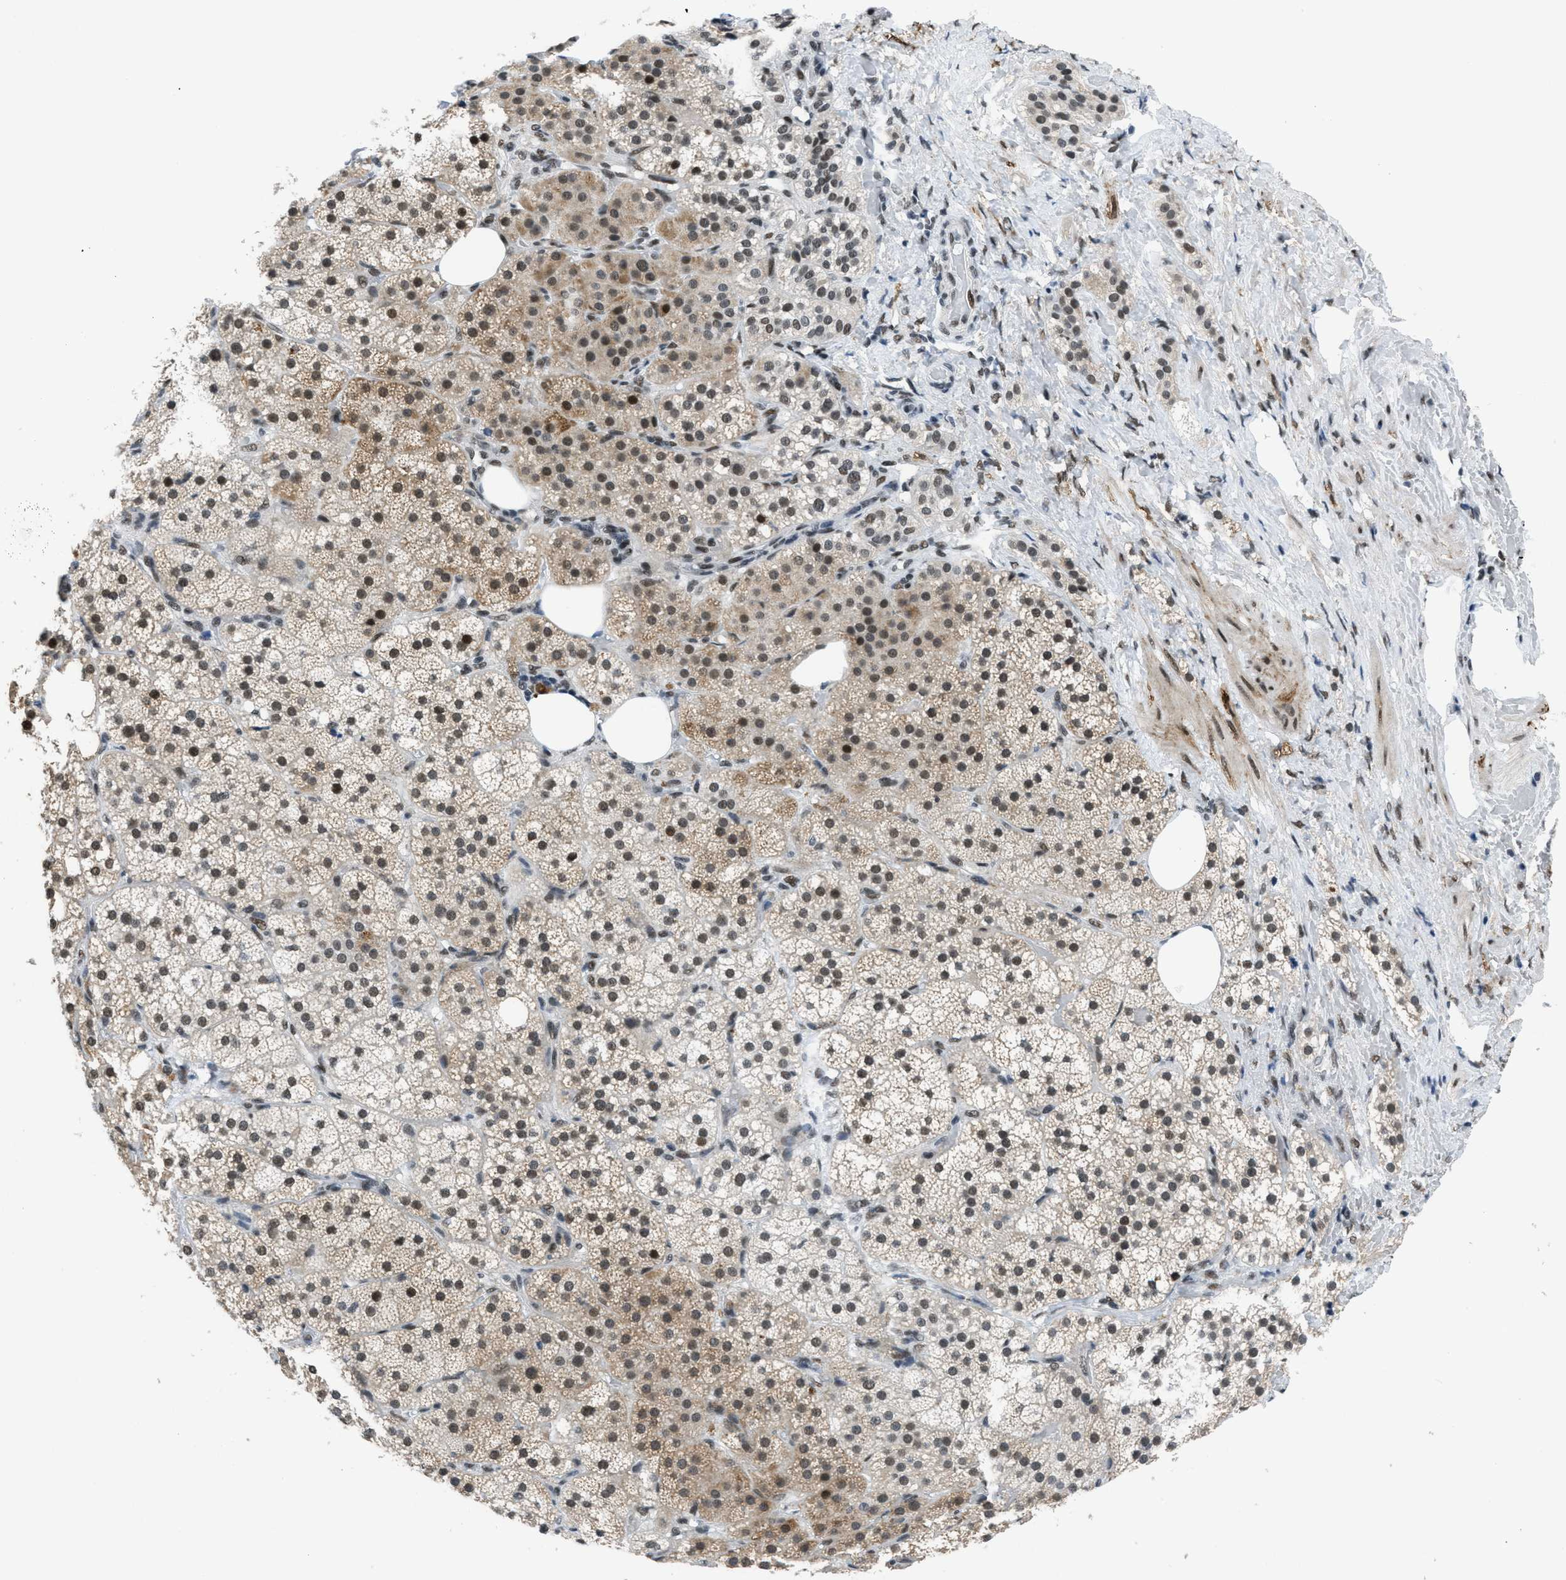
{"staining": {"intensity": "moderate", "quantity": ">75%", "location": "cytoplasmic/membranous,nuclear"}, "tissue": "adrenal gland", "cell_type": "Glandular cells", "image_type": "normal", "snomed": [{"axis": "morphology", "description": "Normal tissue, NOS"}, {"axis": "topography", "description": "Adrenal gland"}], "caption": "Unremarkable adrenal gland exhibits moderate cytoplasmic/membranous,nuclear staining in approximately >75% of glandular cells.", "gene": "GATAD2B", "patient": {"sex": "female", "age": 59}}